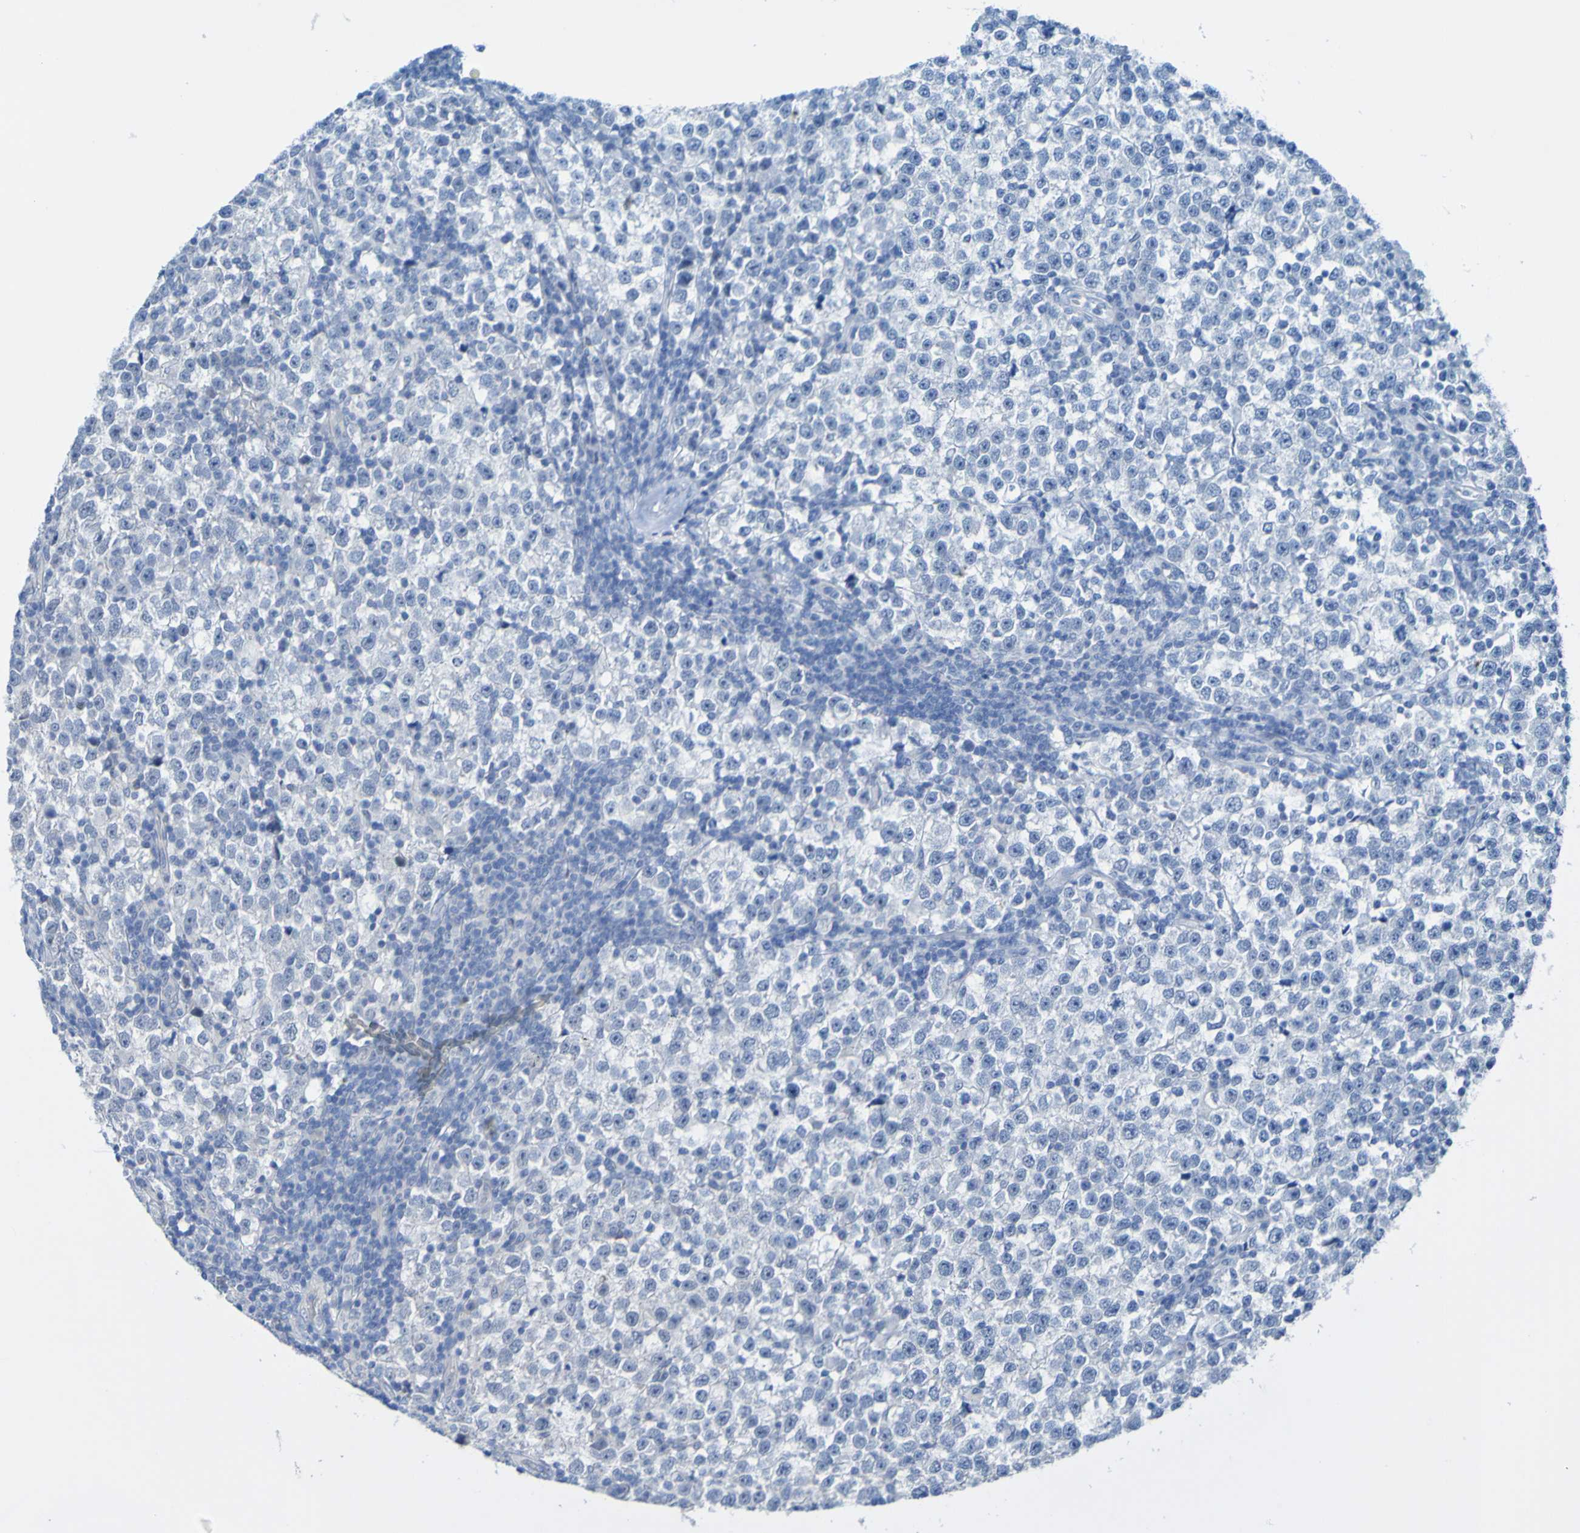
{"staining": {"intensity": "negative", "quantity": "none", "location": "none"}, "tissue": "testis cancer", "cell_type": "Tumor cells", "image_type": "cancer", "snomed": [{"axis": "morphology", "description": "Seminoma, NOS"}, {"axis": "topography", "description": "Testis"}], "caption": "IHC histopathology image of neoplastic tissue: testis cancer stained with DAB exhibits no significant protein expression in tumor cells.", "gene": "ACMSD", "patient": {"sex": "male", "age": 43}}